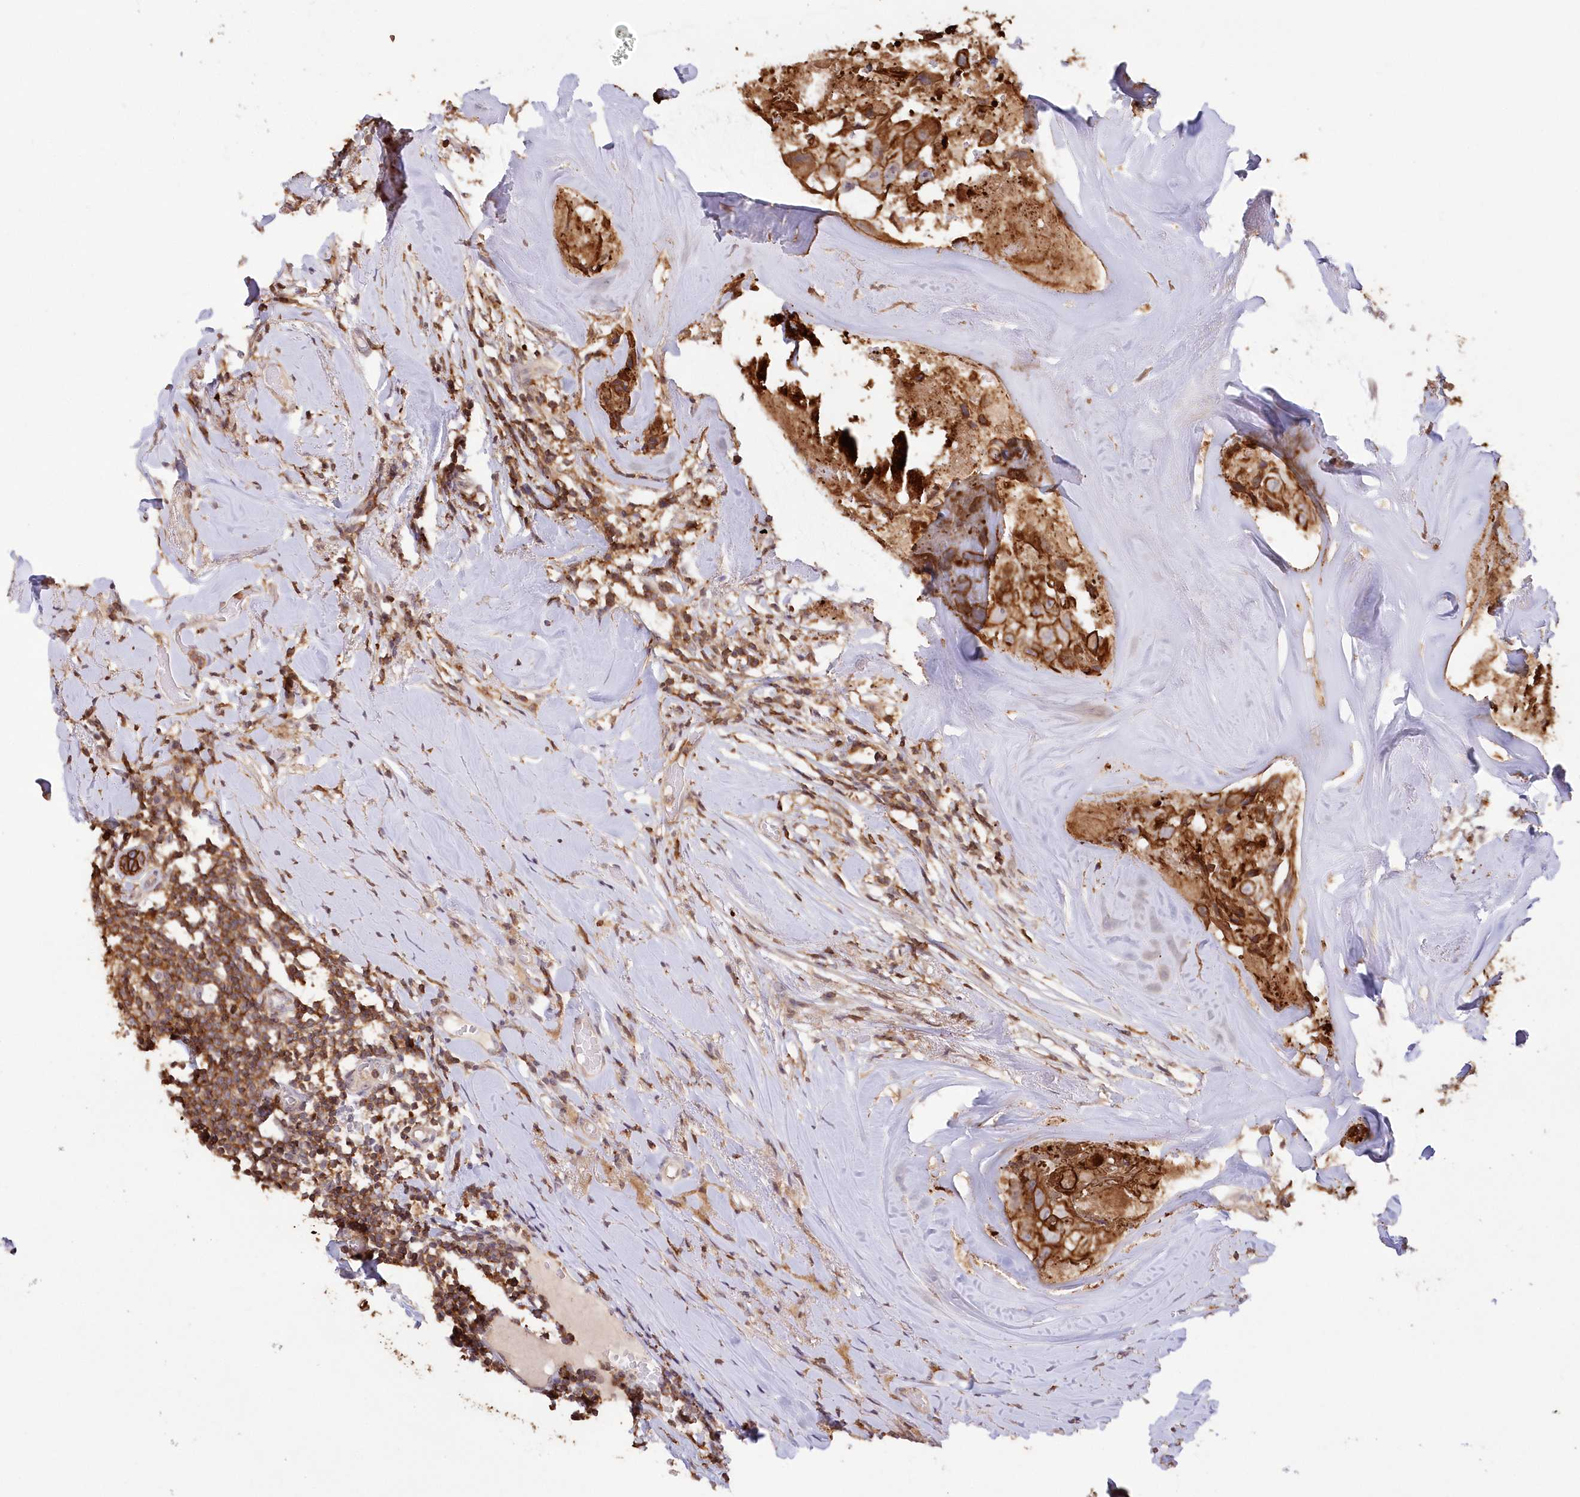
{"staining": {"intensity": "strong", "quantity": ">75%", "location": "cytoplasmic/membranous"}, "tissue": "head and neck cancer", "cell_type": "Tumor cells", "image_type": "cancer", "snomed": [{"axis": "morphology", "description": "Adenocarcinoma, NOS"}, {"axis": "morphology", "description": "Adenocarcinoma, metastatic, NOS"}, {"axis": "topography", "description": "Head-Neck"}], "caption": "Protein expression analysis of adenocarcinoma (head and neck) demonstrates strong cytoplasmic/membranous positivity in about >75% of tumor cells.", "gene": "SNED1", "patient": {"sex": "male", "age": 75}}